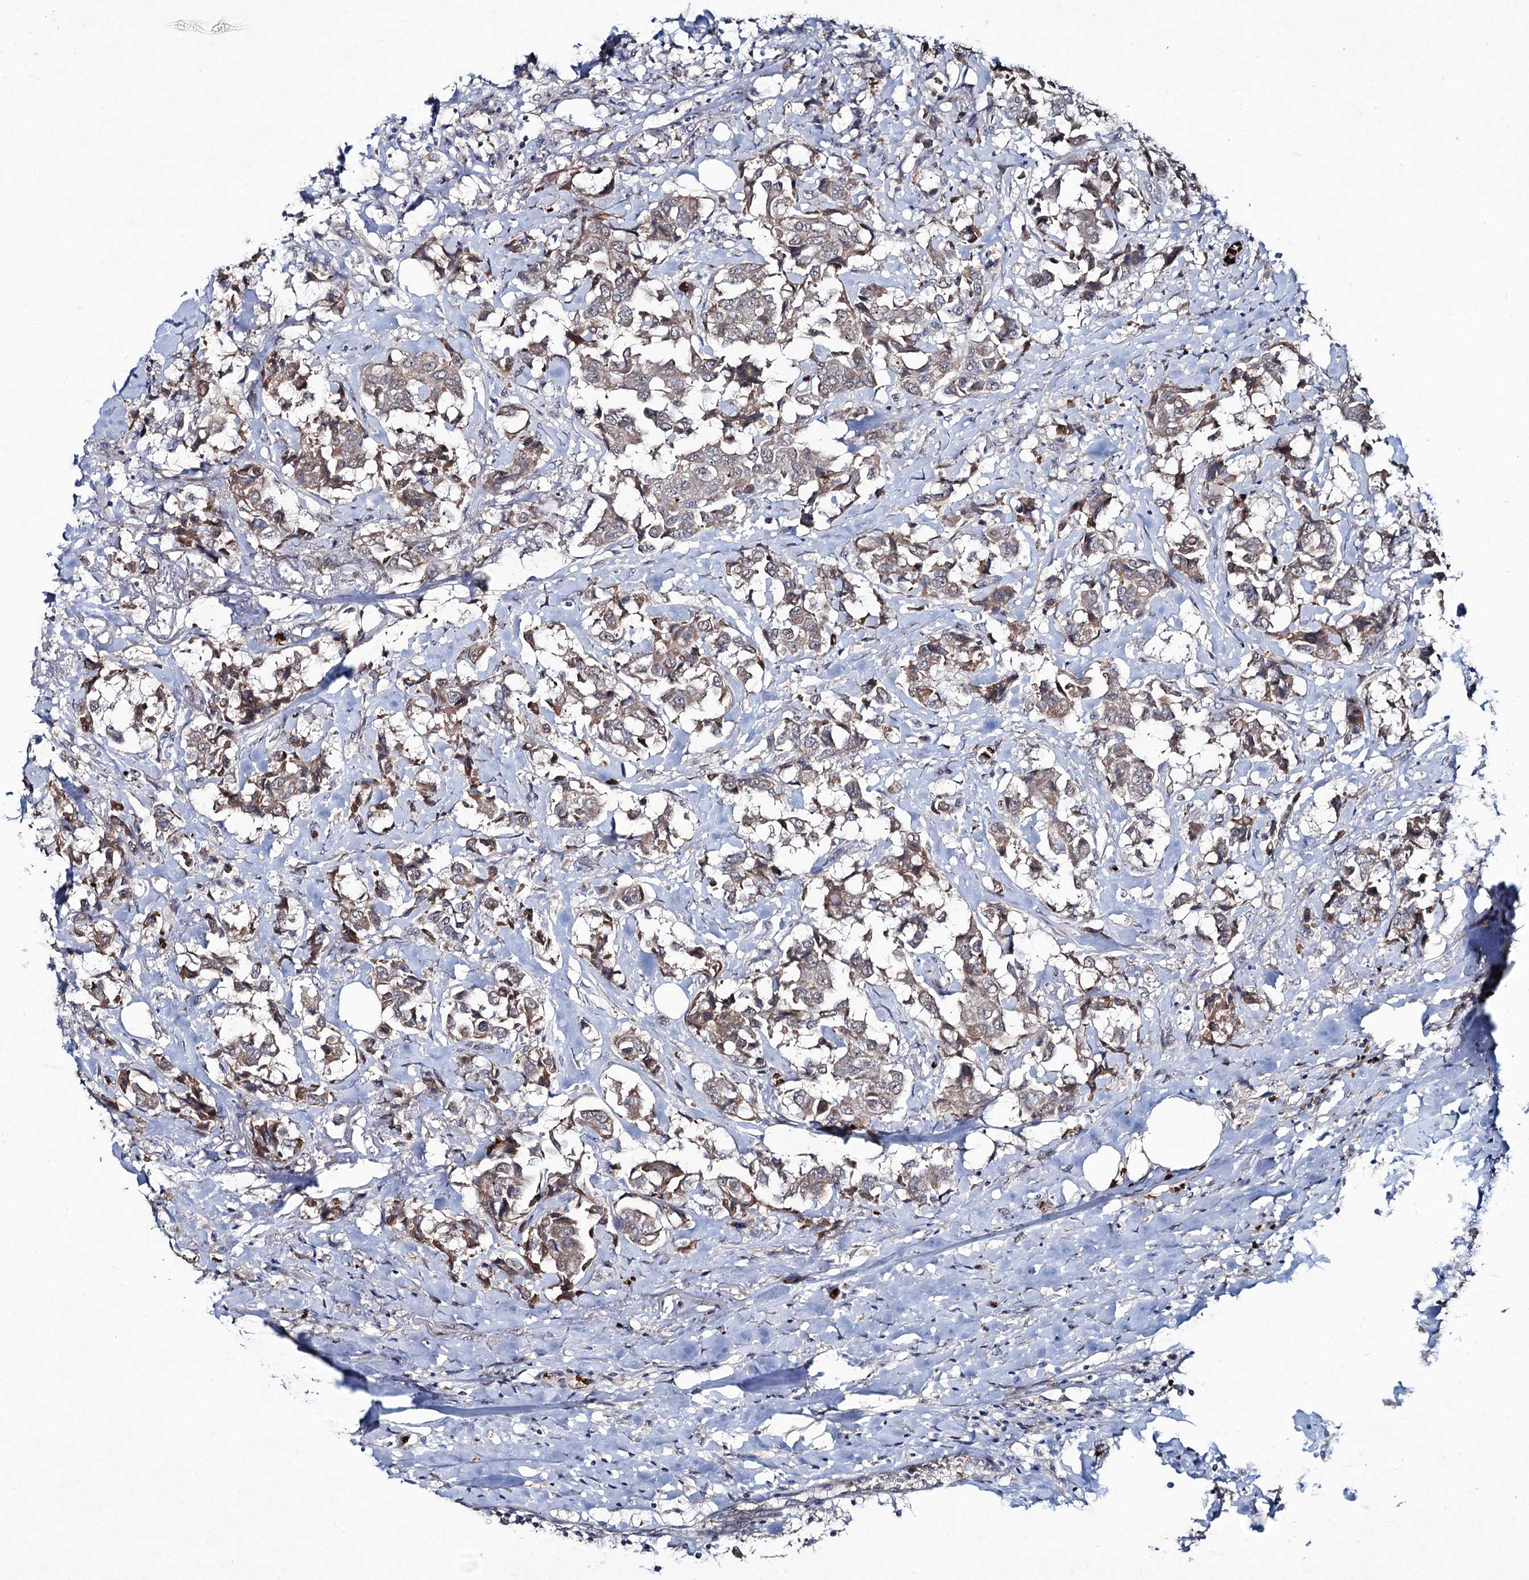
{"staining": {"intensity": "moderate", "quantity": ">75%", "location": "cytoplasmic/membranous"}, "tissue": "breast cancer", "cell_type": "Tumor cells", "image_type": "cancer", "snomed": [{"axis": "morphology", "description": "Duct carcinoma"}, {"axis": "topography", "description": "Breast"}], "caption": "Moderate cytoplasmic/membranous staining is present in about >75% of tumor cells in intraductal carcinoma (breast). Ihc stains the protein in brown and the nuclei are stained blue.", "gene": "RNF6", "patient": {"sex": "female", "age": 80}}